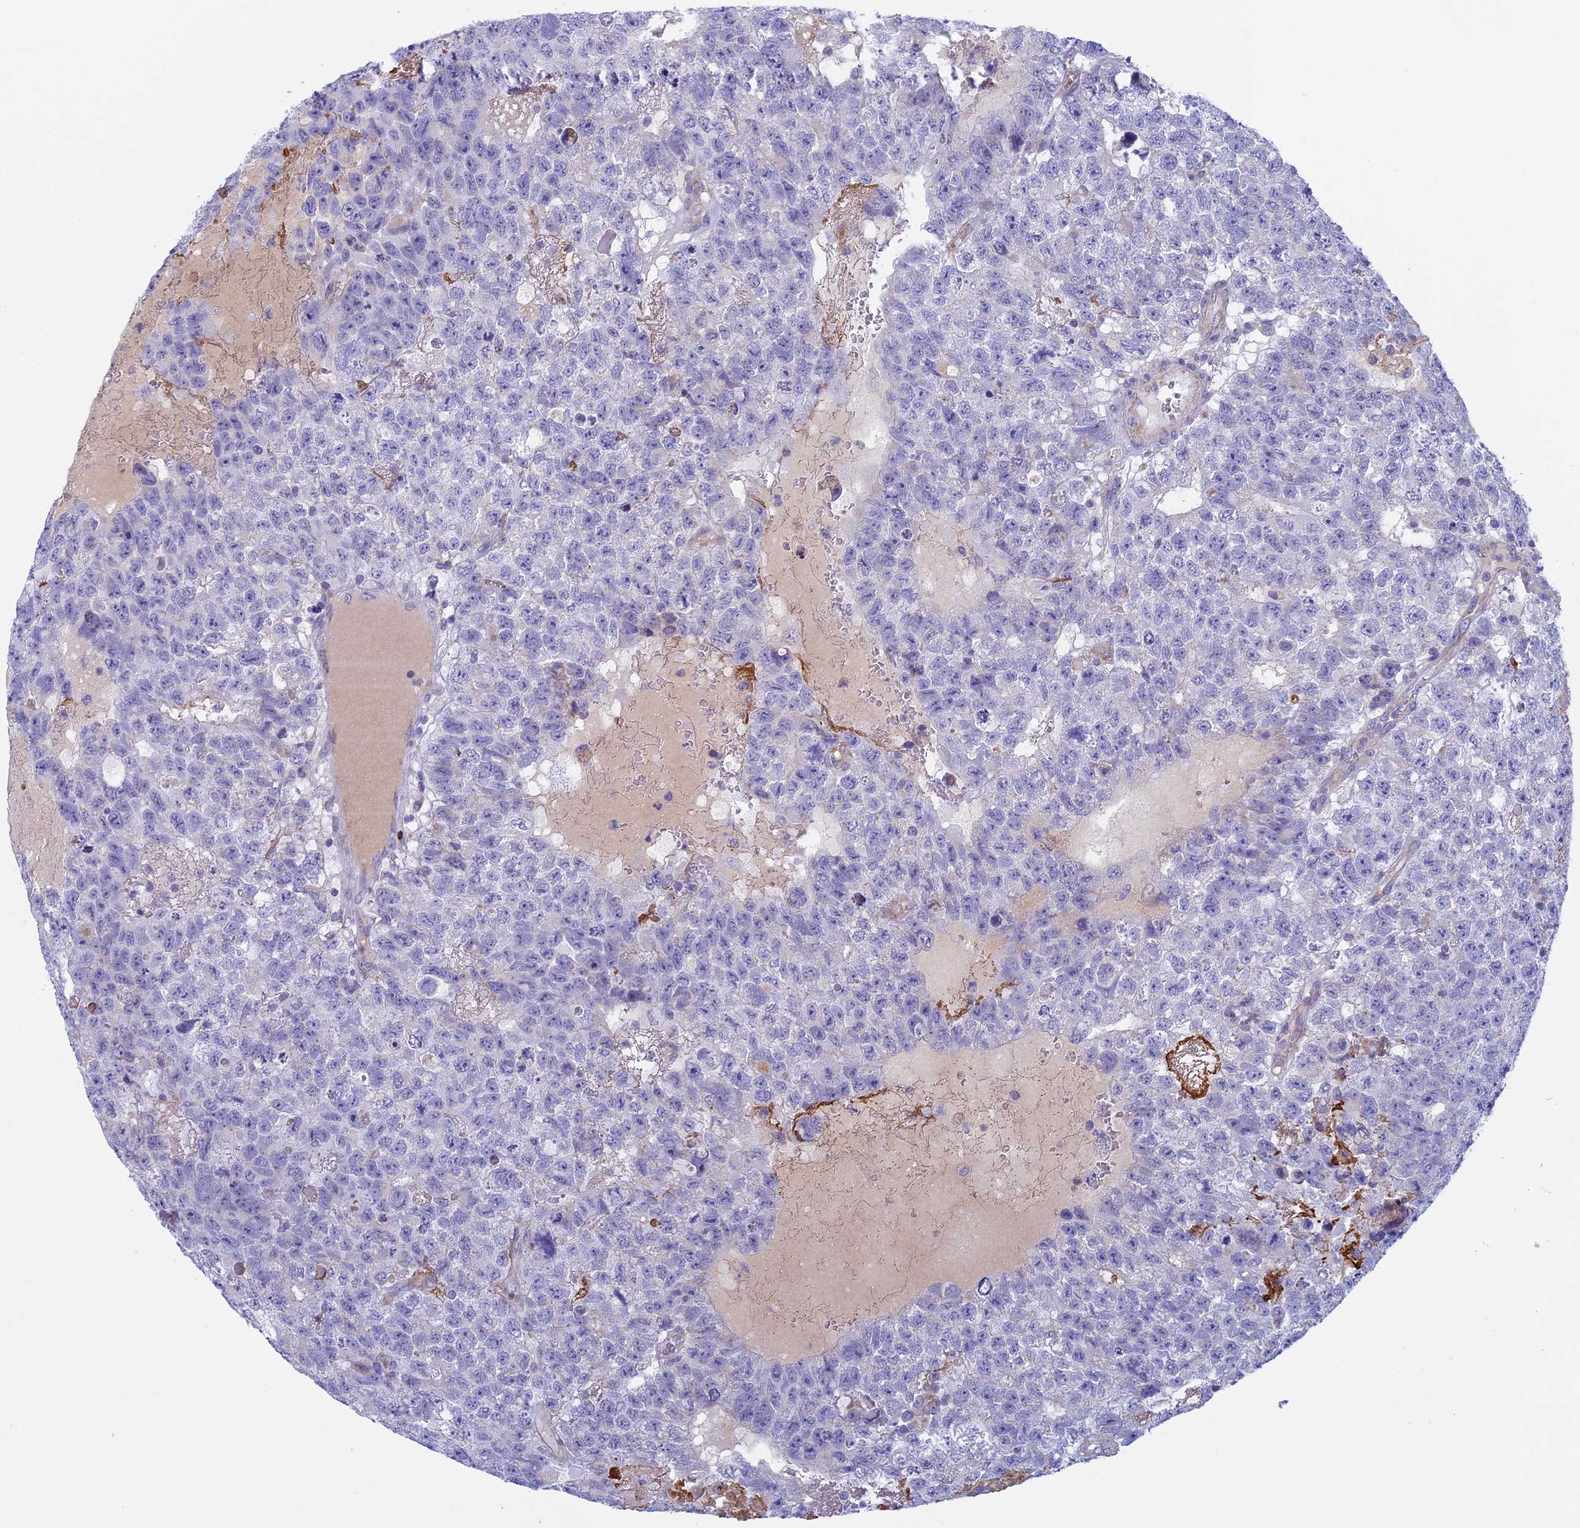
{"staining": {"intensity": "negative", "quantity": "none", "location": "none"}, "tissue": "testis cancer", "cell_type": "Tumor cells", "image_type": "cancer", "snomed": [{"axis": "morphology", "description": "Carcinoma, Embryonal, NOS"}, {"axis": "topography", "description": "Testis"}], "caption": "Tumor cells show no significant positivity in testis cancer.", "gene": "NDUFB9", "patient": {"sex": "male", "age": 26}}